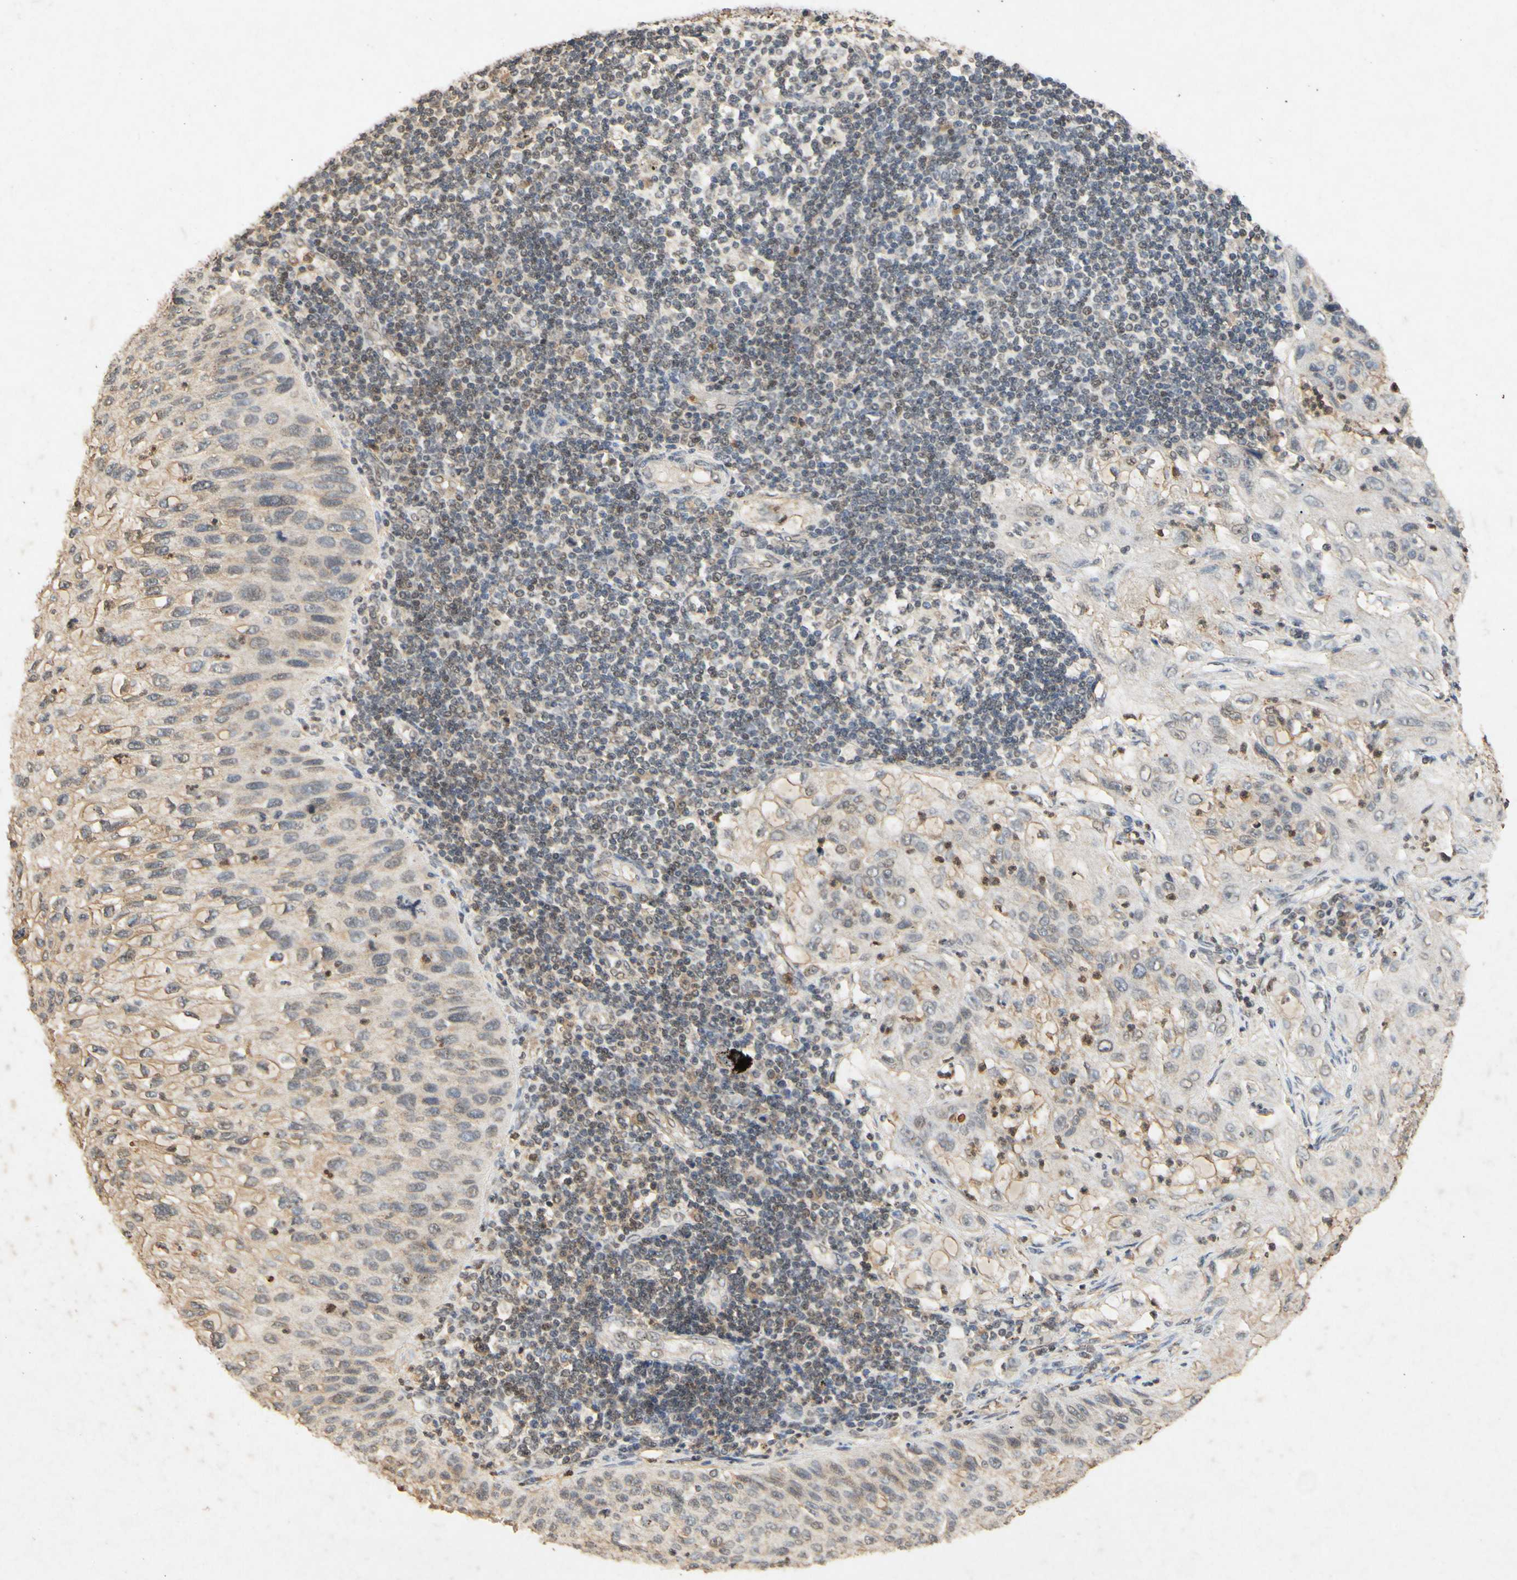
{"staining": {"intensity": "weak", "quantity": "25%-75%", "location": "cytoplasmic/membranous"}, "tissue": "lung cancer", "cell_type": "Tumor cells", "image_type": "cancer", "snomed": [{"axis": "morphology", "description": "Inflammation, NOS"}, {"axis": "morphology", "description": "Squamous cell carcinoma, NOS"}, {"axis": "topography", "description": "Lymph node"}, {"axis": "topography", "description": "Soft tissue"}, {"axis": "topography", "description": "Lung"}], "caption": "Immunohistochemical staining of lung cancer (squamous cell carcinoma) demonstrates low levels of weak cytoplasmic/membranous staining in about 25%-75% of tumor cells. The staining is performed using DAB (3,3'-diaminobenzidine) brown chromogen to label protein expression. The nuclei are counter-stained blue using hematoxylin.", "gene": "CP", "patient": {"sex": "male", "age": 66}}